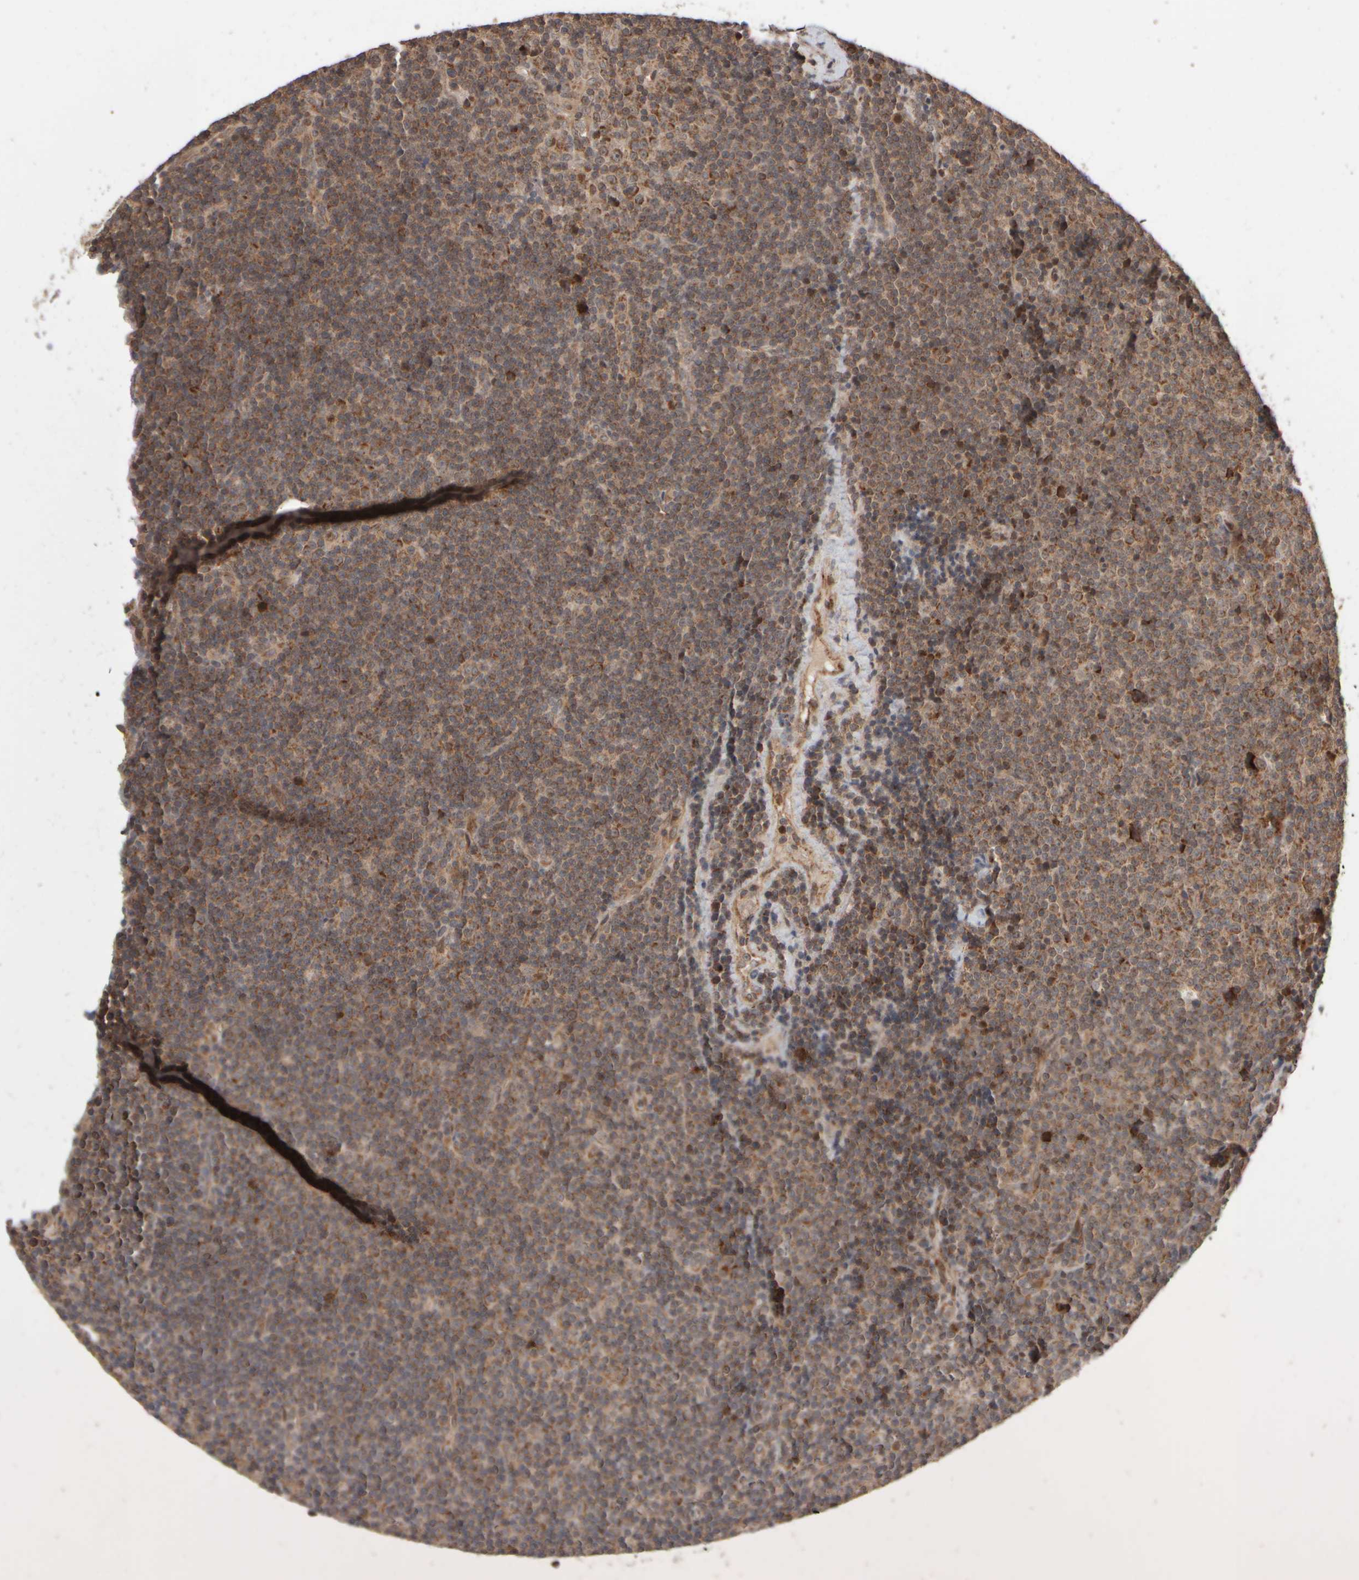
{"staining": {"intensity": "moderate", "quantity": "25%-75%", "location": "cytoplasmic/membranous,nuclear"}, "tissue": "lymphoma", "cell_type": "Tumor cells", "image_type": "cancer", "snomed": [{"axis": "morphology", "description": "Malignant lymphoma, non-Hodgkin's type, Low grade"}, {"axis": "topography", "description": "Lymph node"}], "caption": "This is an image of immunohistochemistry (IHC) staining of lymphoma, which shows moderate expression in the cytoplasmic/membranous and nuclear of tumor cells.", "gene": "ABHD11", "patient": {"sex": "female", "age": 67}}